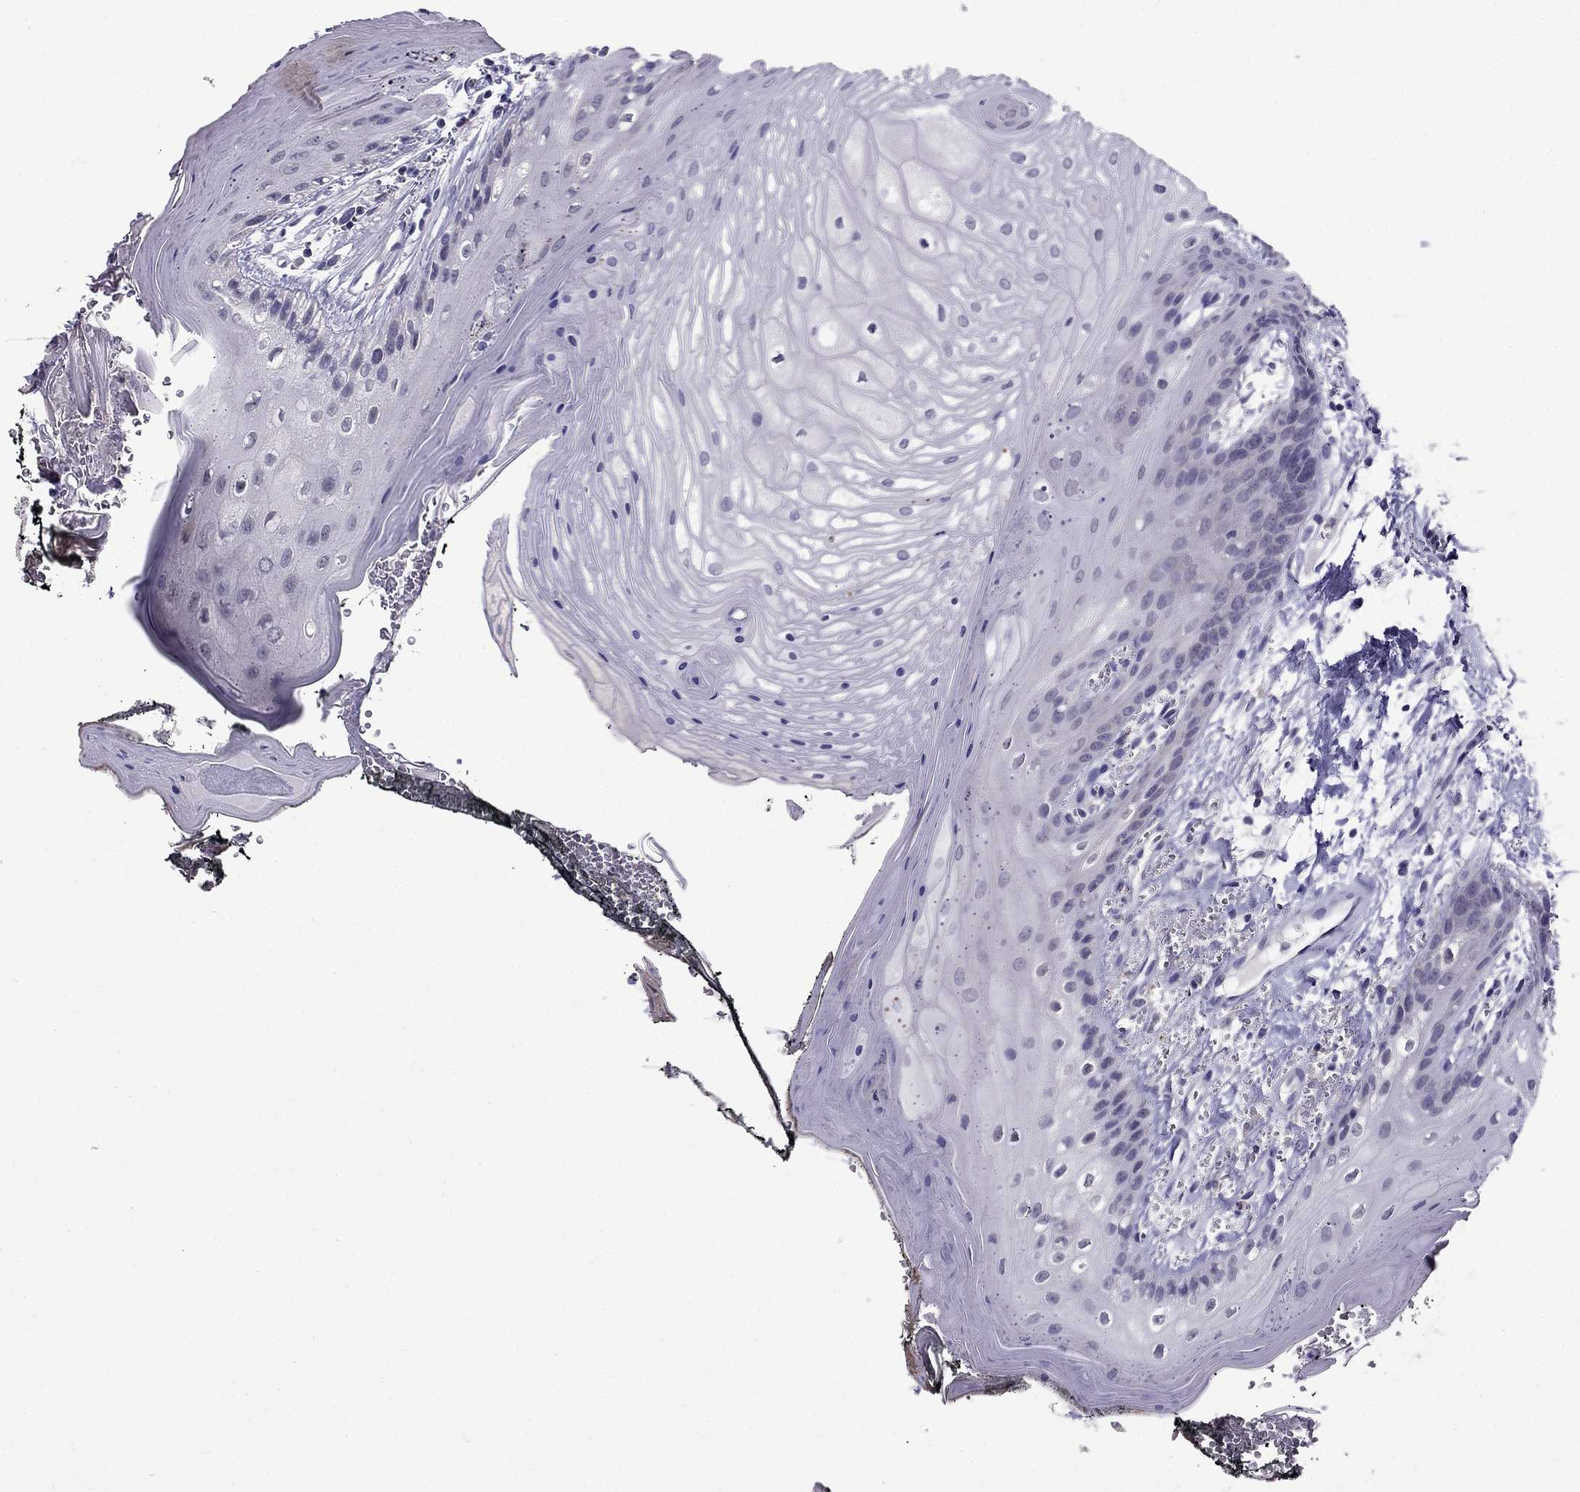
{"staining": {"intensity": "negative", "quantity": "none", "location": "none"}, "tissue": "oral mucosa", "cell_type": "Squamous epithelial cells", "image_type": "normal", "snomed": [{"axis": "morphology", "description": "Normal tissue, NOS"}, {"axis": "morphology", "description": "Squamous cell carcinoma, NOS"}, {"axis": "topography", "description": "Oral tissue"}, {"axis": "topography", "description": "Head-Neck"}], "caption": "High magnification brightfield microscopy of normal oral mucosa stained with DAB (3,3'-diaminobenzidine) (brown) and counterstained with hematoxylin (blue): squamous epithelial cells show no significant staining.", "gene": "AQP9", "patient": {"sex": "male", "age": 65}}